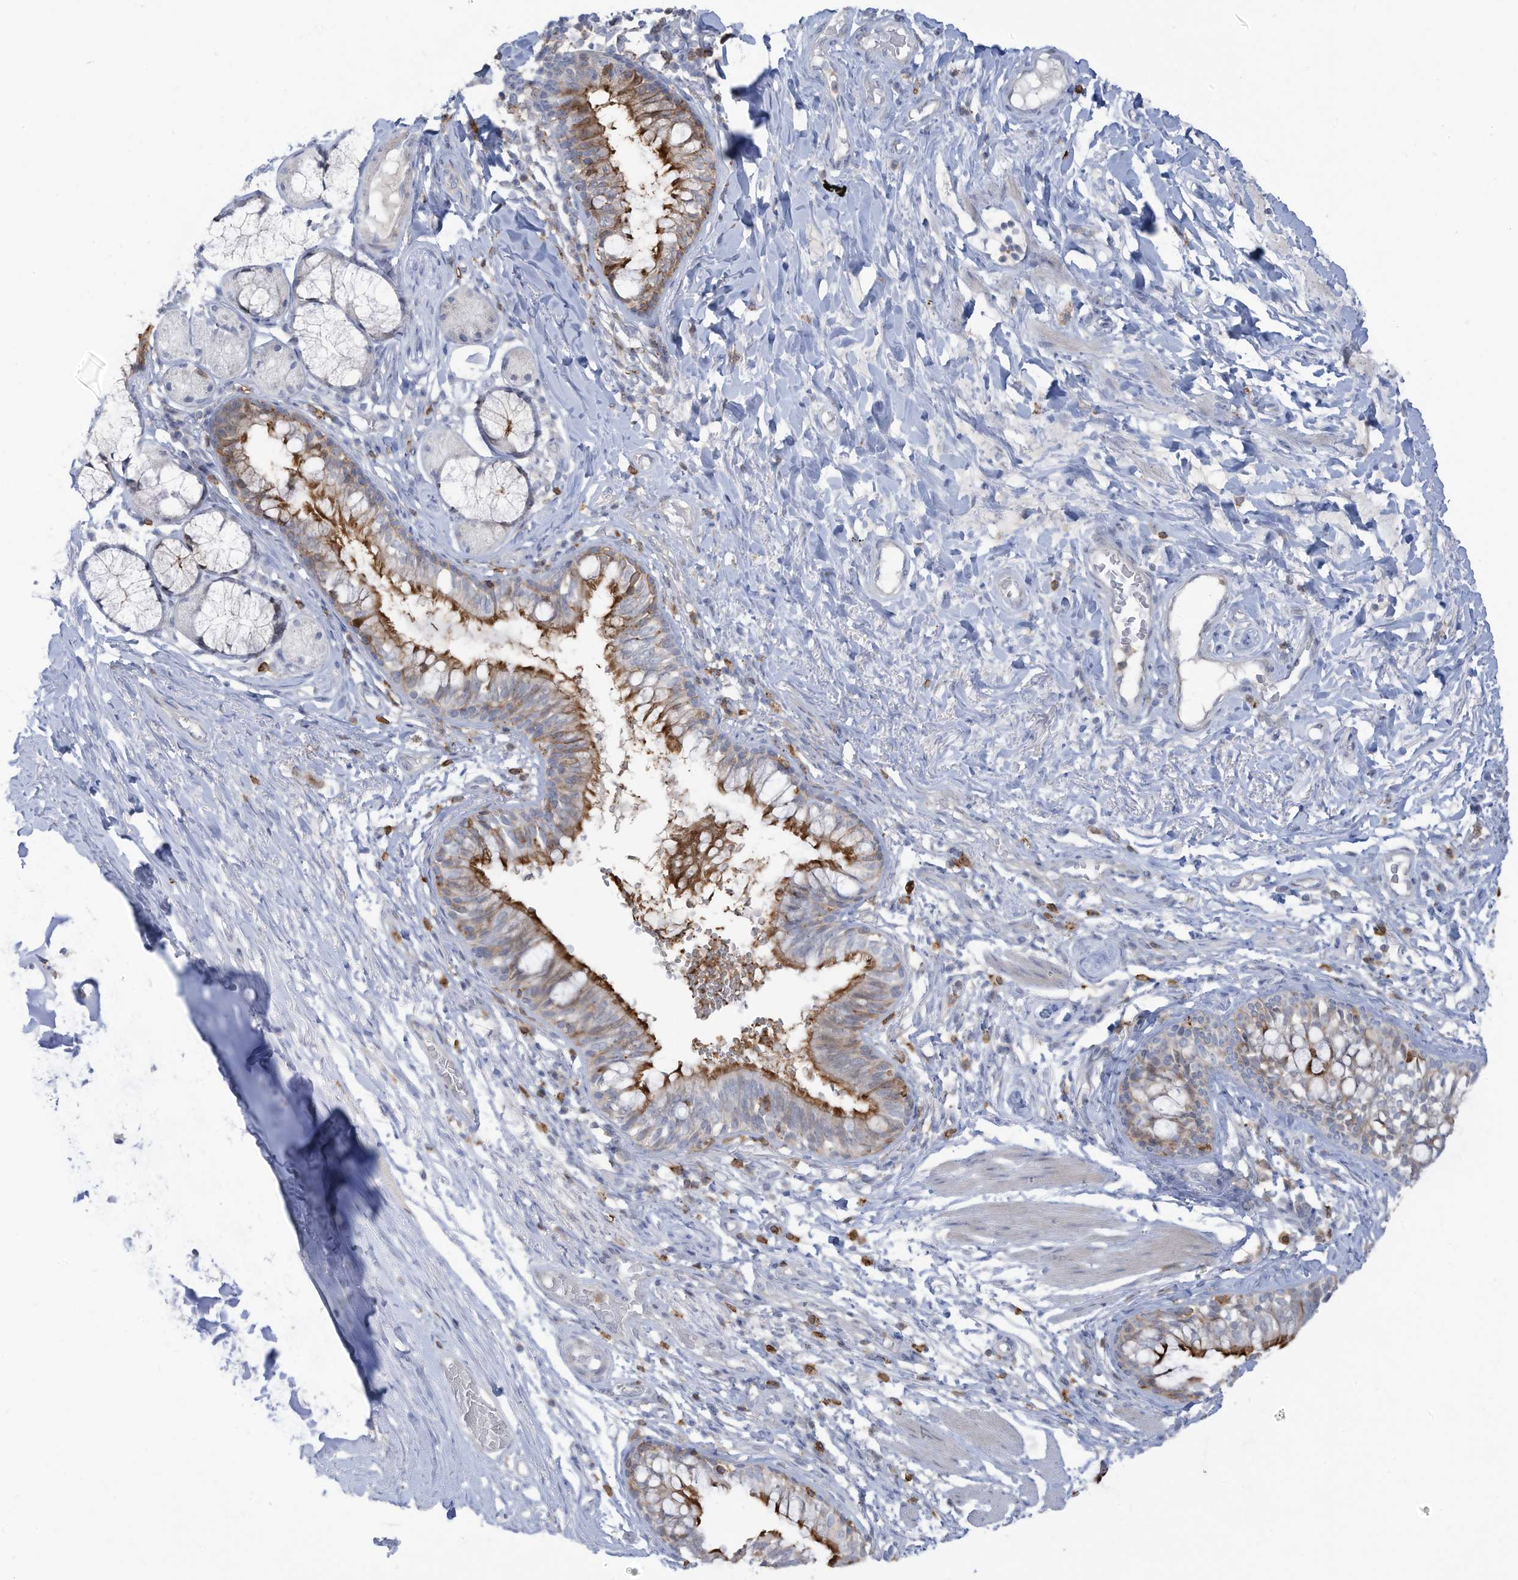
{"staining": {"intensity": "strong", "quantity": "25%-75%", "location": "cytoplasmic/membranous"}, "tissue": "bronchus", "cell_type": "Respiratory epithelial cells", "image_type": "normal", "snomed": [{"axis": "morphology", "description": "Normal tissue, NOS"}, {"axis": "topography", "description": "Cartilage tissue"}, {"axis": "topography", "description": "Bronchus"}], "caption": "Immunohistochemical staining of benign bronchus reveals strong cytoplasmic/membranous protein expression in about 25%-75% of respiratory epithelial cells.", "gene": "NOTO", "patient": {"sex": "female", "age": 36}}